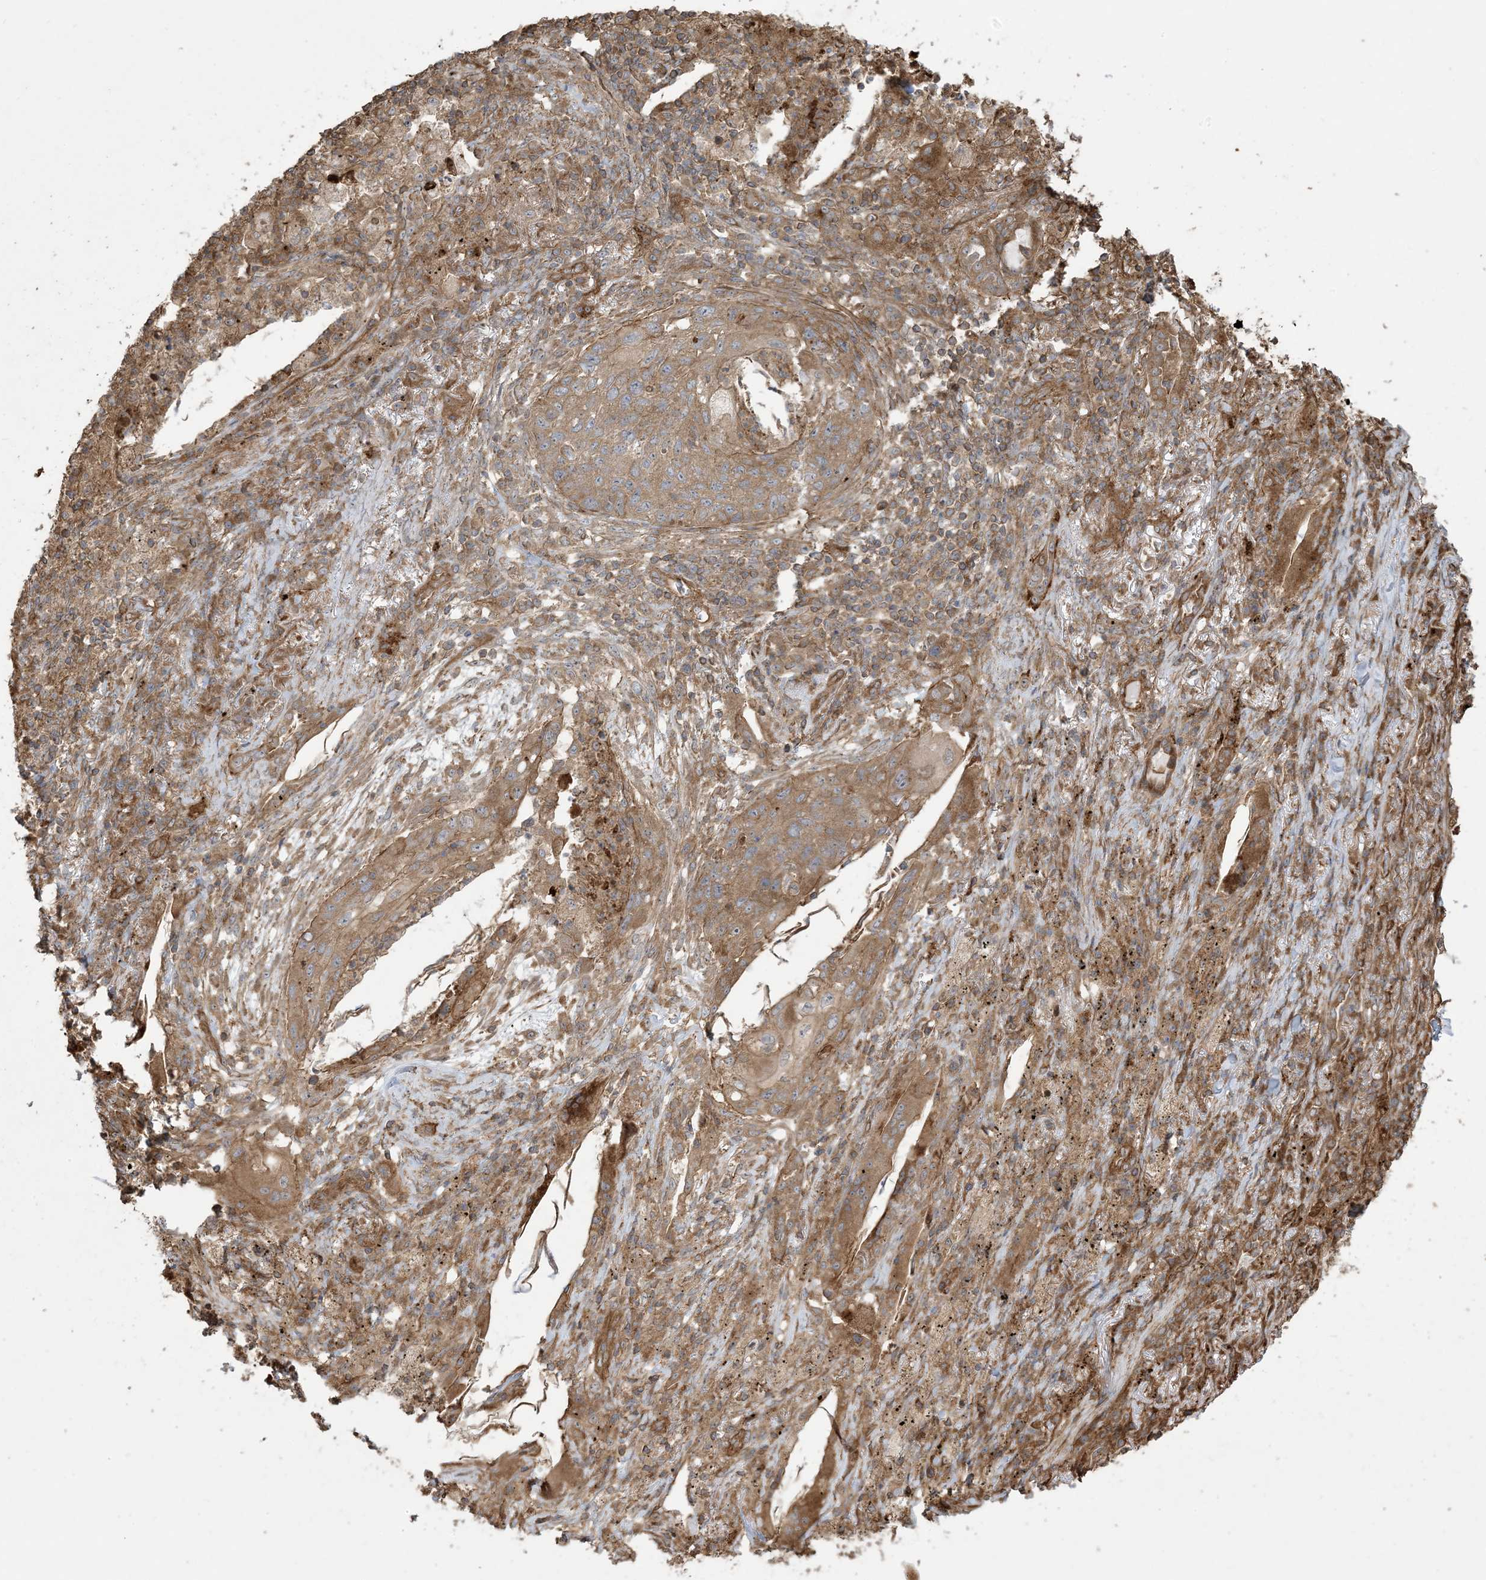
{"staining": {"intensity": "moderate", "quantity": ">75%", "location": "cytoplasmic/membranous"}, "tissue": "lung cancer", "cell_type": "Tumor cells", "image_type": "cancer", "snomed": [{"axis": "morphology", "description": "Squamous cell carcinoma, NOS"}, {"axis": "topography", "description": "Lung"}], "caption": "Human squamous cell carcinoma (lung) stained for a protein (brown) shows moderate cytoplasmic/membranous positive expression in about >75% of tumor cells.", "gene": "KLHL18", "patient": {"sex": "female", "age": 63}}